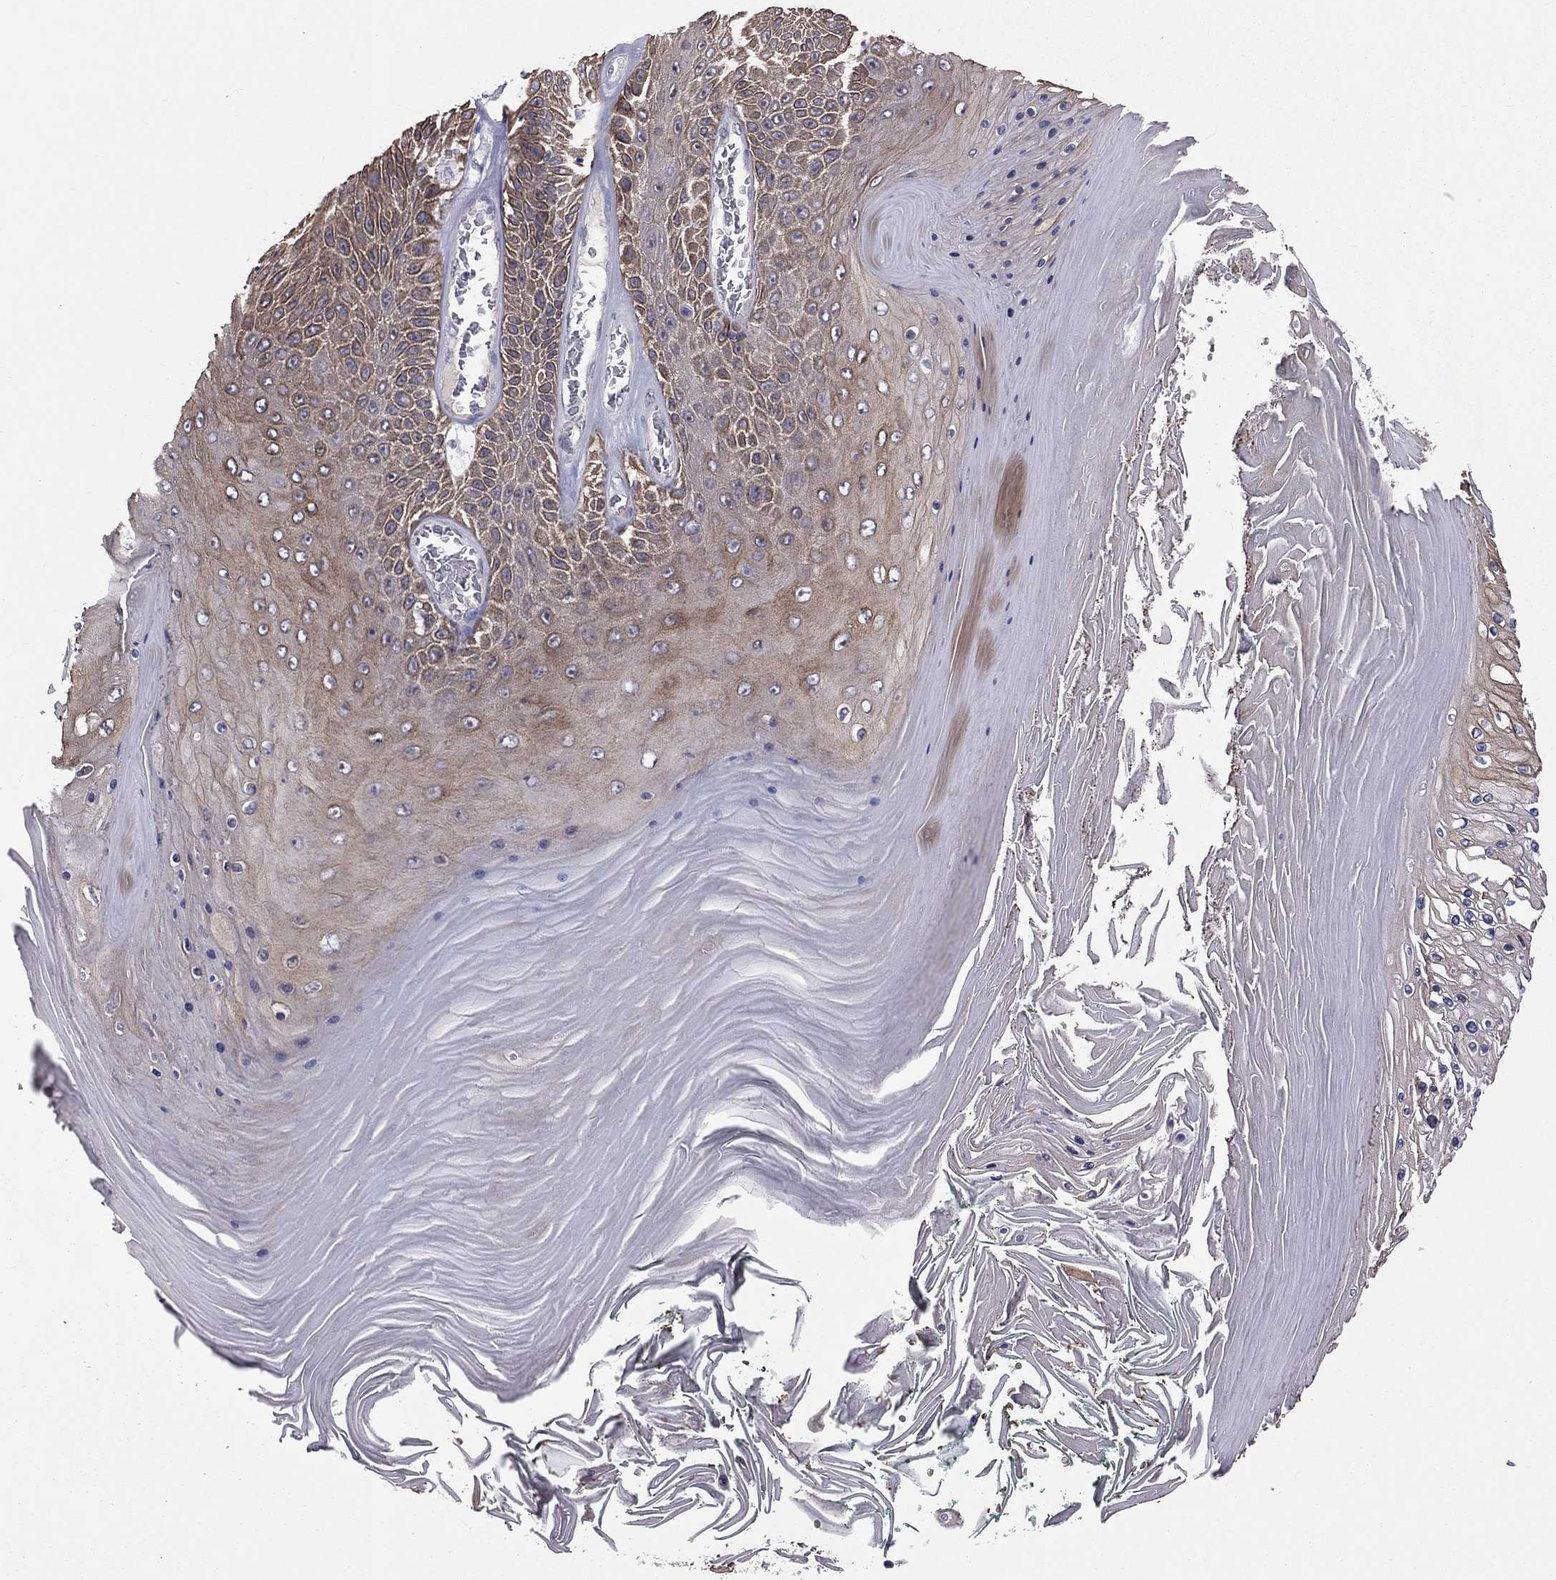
{"staining": {"intensity": "moderate", "quantity": ">75%", "location": "cytoplasmic/membranous"}, "tissue": "skin cancer", "cell_type": "Tumor cells", "image_type": "cancer", "snomed": [{"axis": "morphology", "description": "Squamous cell carcinoma, NOS"}, {"axis": "topography", "description": "Skin"}], "caption": "Immunohistochemical staining of skin cancer (squamous cell carcinoma) exhibits moderate cytoplasmic/membranous protein expression in approximately >75% of tumor cells.", "gene": "DSG4", "patient": {"sex": "male", "age": 62}}